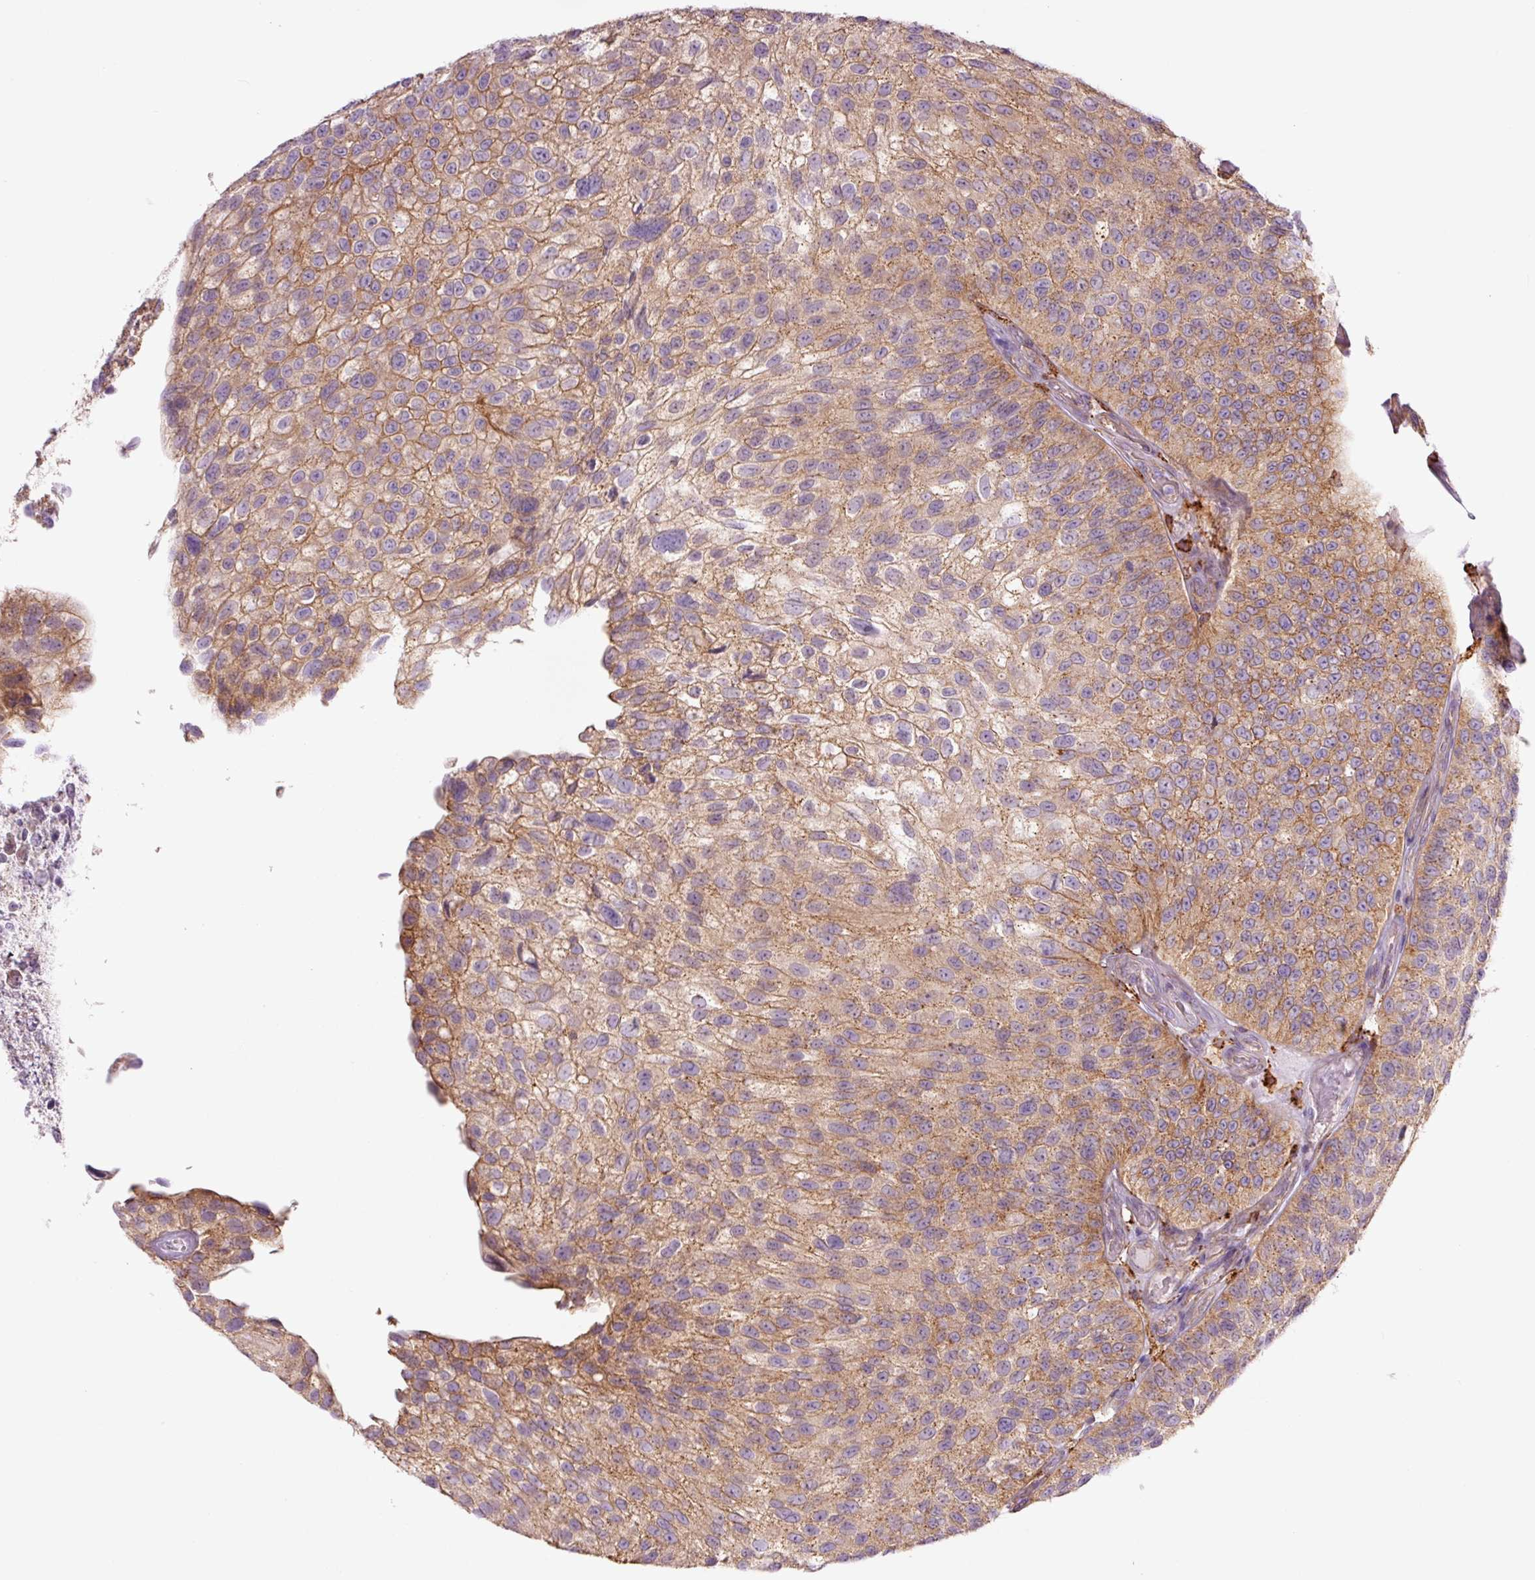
{"staining": {"intensity": "moderate", "quantity": ">75%", "location": "cytoplasmic/membranous"}, "tissue": "urothelial cancer", "cell_type": "Tumor cells", "image_type": "cancer", "snomed": [{"axis": "morphology", "description": "Urothelial carcinoma, NOS"}, {"axis": "topography", "description": "Urinary bladder"}], "caption": "Protein staining shows moderate cytoplasmic/membranous staining in approximately >75% of tumor cells in transitional cell carcinoma.", "gene": "SH2D6", "patient": {"sex": "male", "age": 87}}